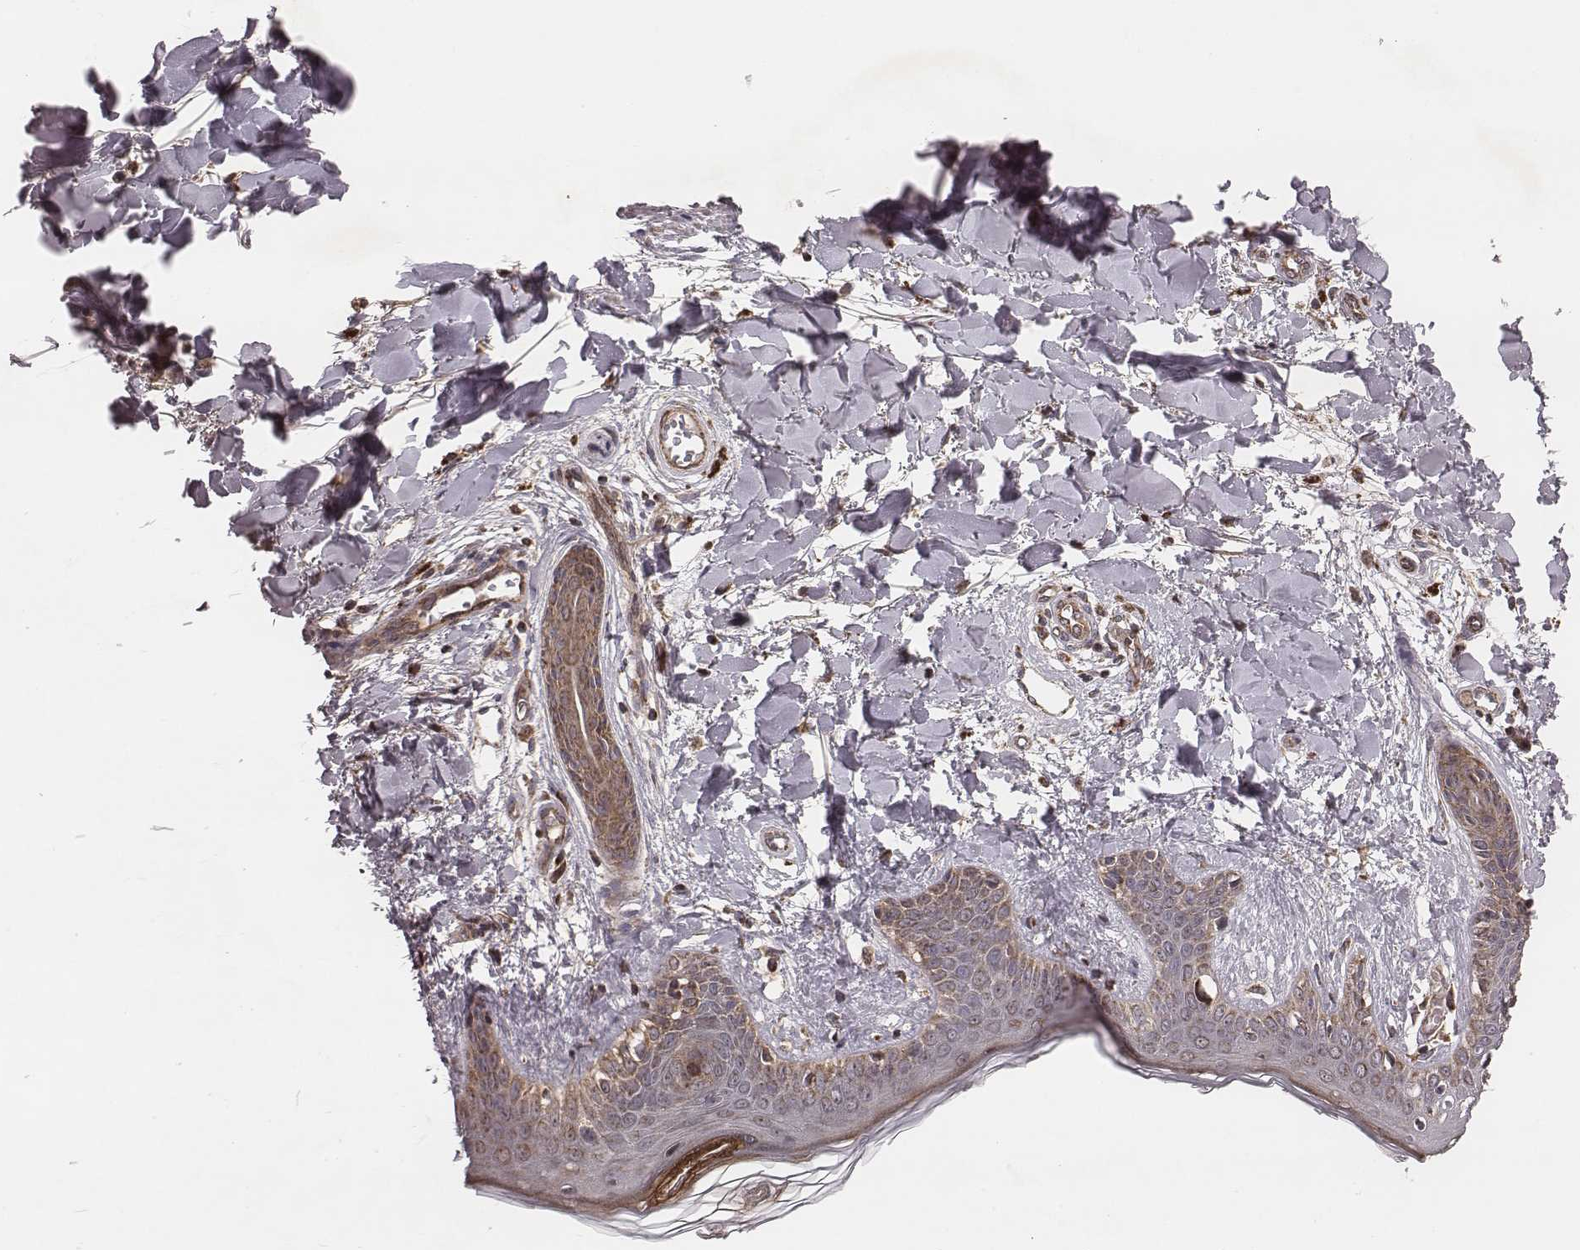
{"staining": {"intensity": "negative", "quantity": "none", "location": "none"}, "tissue": "skin", "cell_type": "Fibroblasts", "image_type": "normal", "snomed": [{"axis": "morphology", "description": "Normal tissue, NOS"}, {"axis": "topography", "description": "Skin"}], "caption": "High power microscopy photomicrograph of an IHC photomicrograph of unremarkable skin, revealing no significant positivity in fibroblasts.", "gene": "ZDHHC21", "patient": {"sex": "female", "age": 34}}